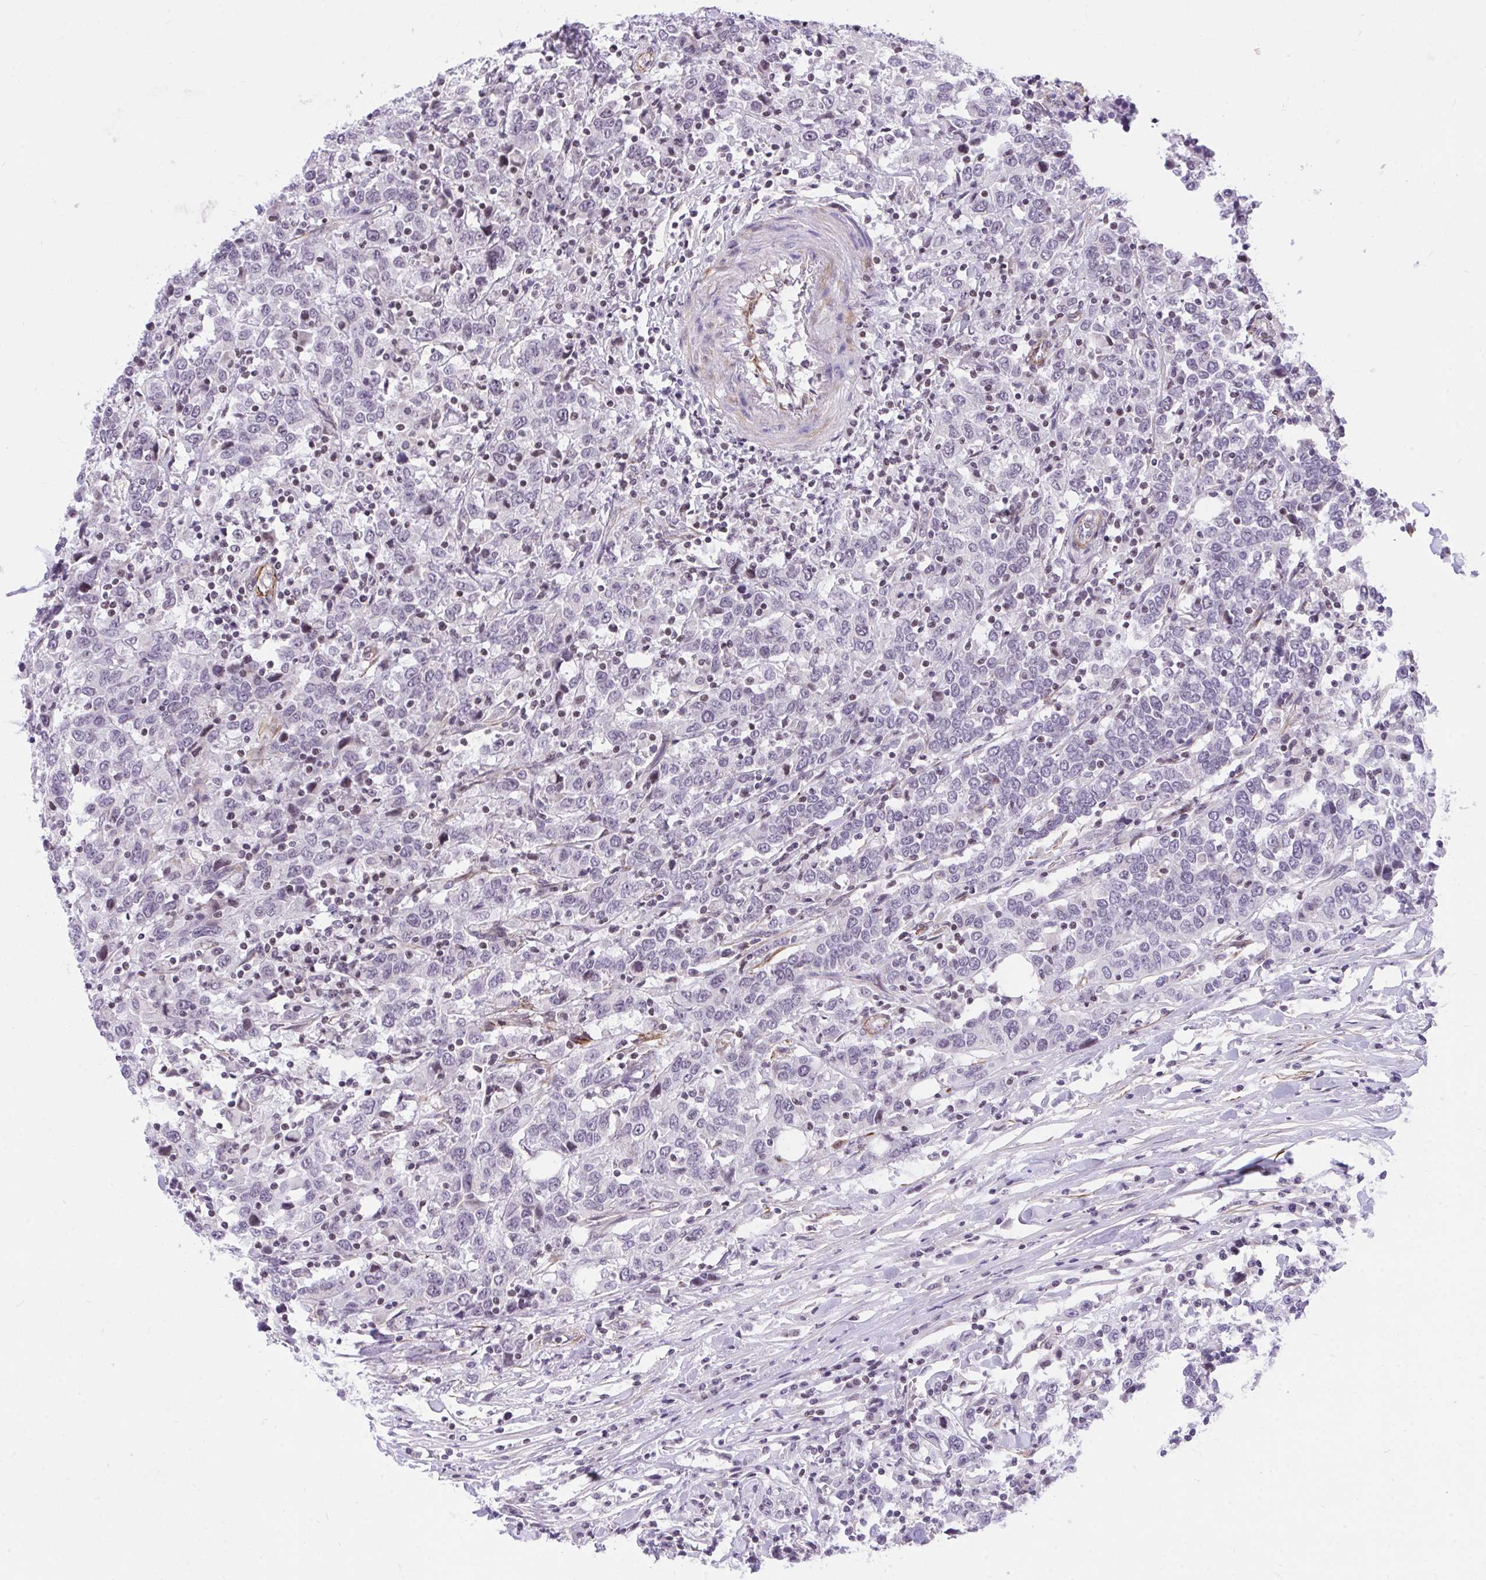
{"staining": {"intensity": "negative", "quantity": "none", "location": "none"}, "tissue": "urothelial cancer", "cell_type": "Tumor cells", "image_type": "cancer", "snomed": [{"axis": "morphology", "description": "Urothelial carcinoma, High grade"}, {"axis": "topography", "description": "Urinary bladder"}], "caption": "Immunohistochemical staining of human high-grade urothelial carcinoma reveals no significant staining in tumor cells.", "gene": "KCNN4", "patient": {"sex": "male", "age": 61}}